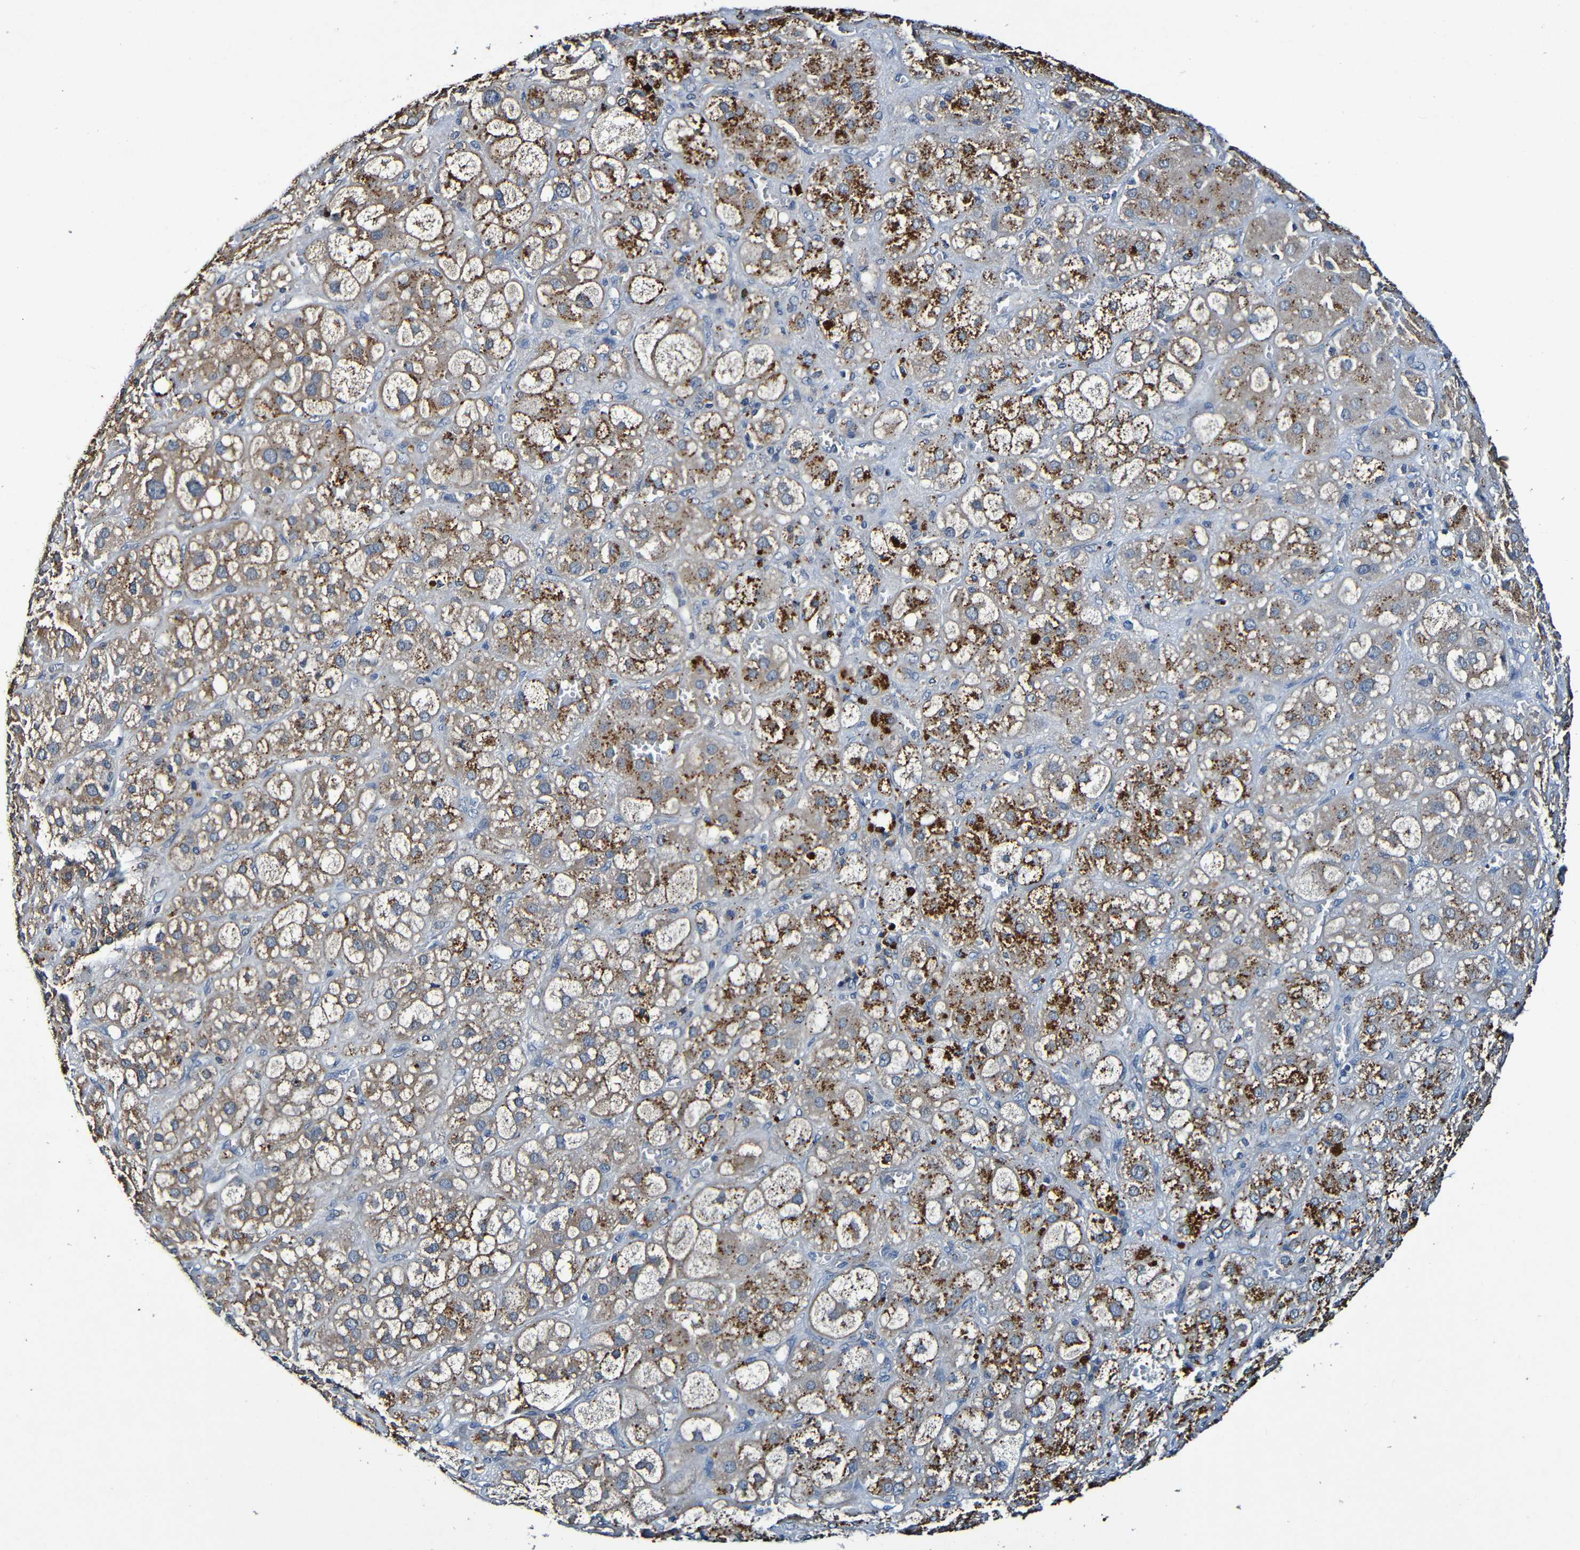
{"staining": {"intensity": "moderate", "quantity": "25%-75%", "location": "cytoplasmic/membranous"}, "tissue": "adrenal gland", "cell_type": "Glandular cells", "image_type": "normal", "snomed": [{"axis": "morphology", "description": "Normal tissue, NOS"}, {"axis": "topography", "description": "Adrenal gland"}], "caption": "A medium amount of moderate cytoplasmic/membranous expression is seen in about 25%-75% of glandular cells in unremarkable adrenal gland.", "gene": "LRRC70", "patient": {"sex": "female", "age": 47}}